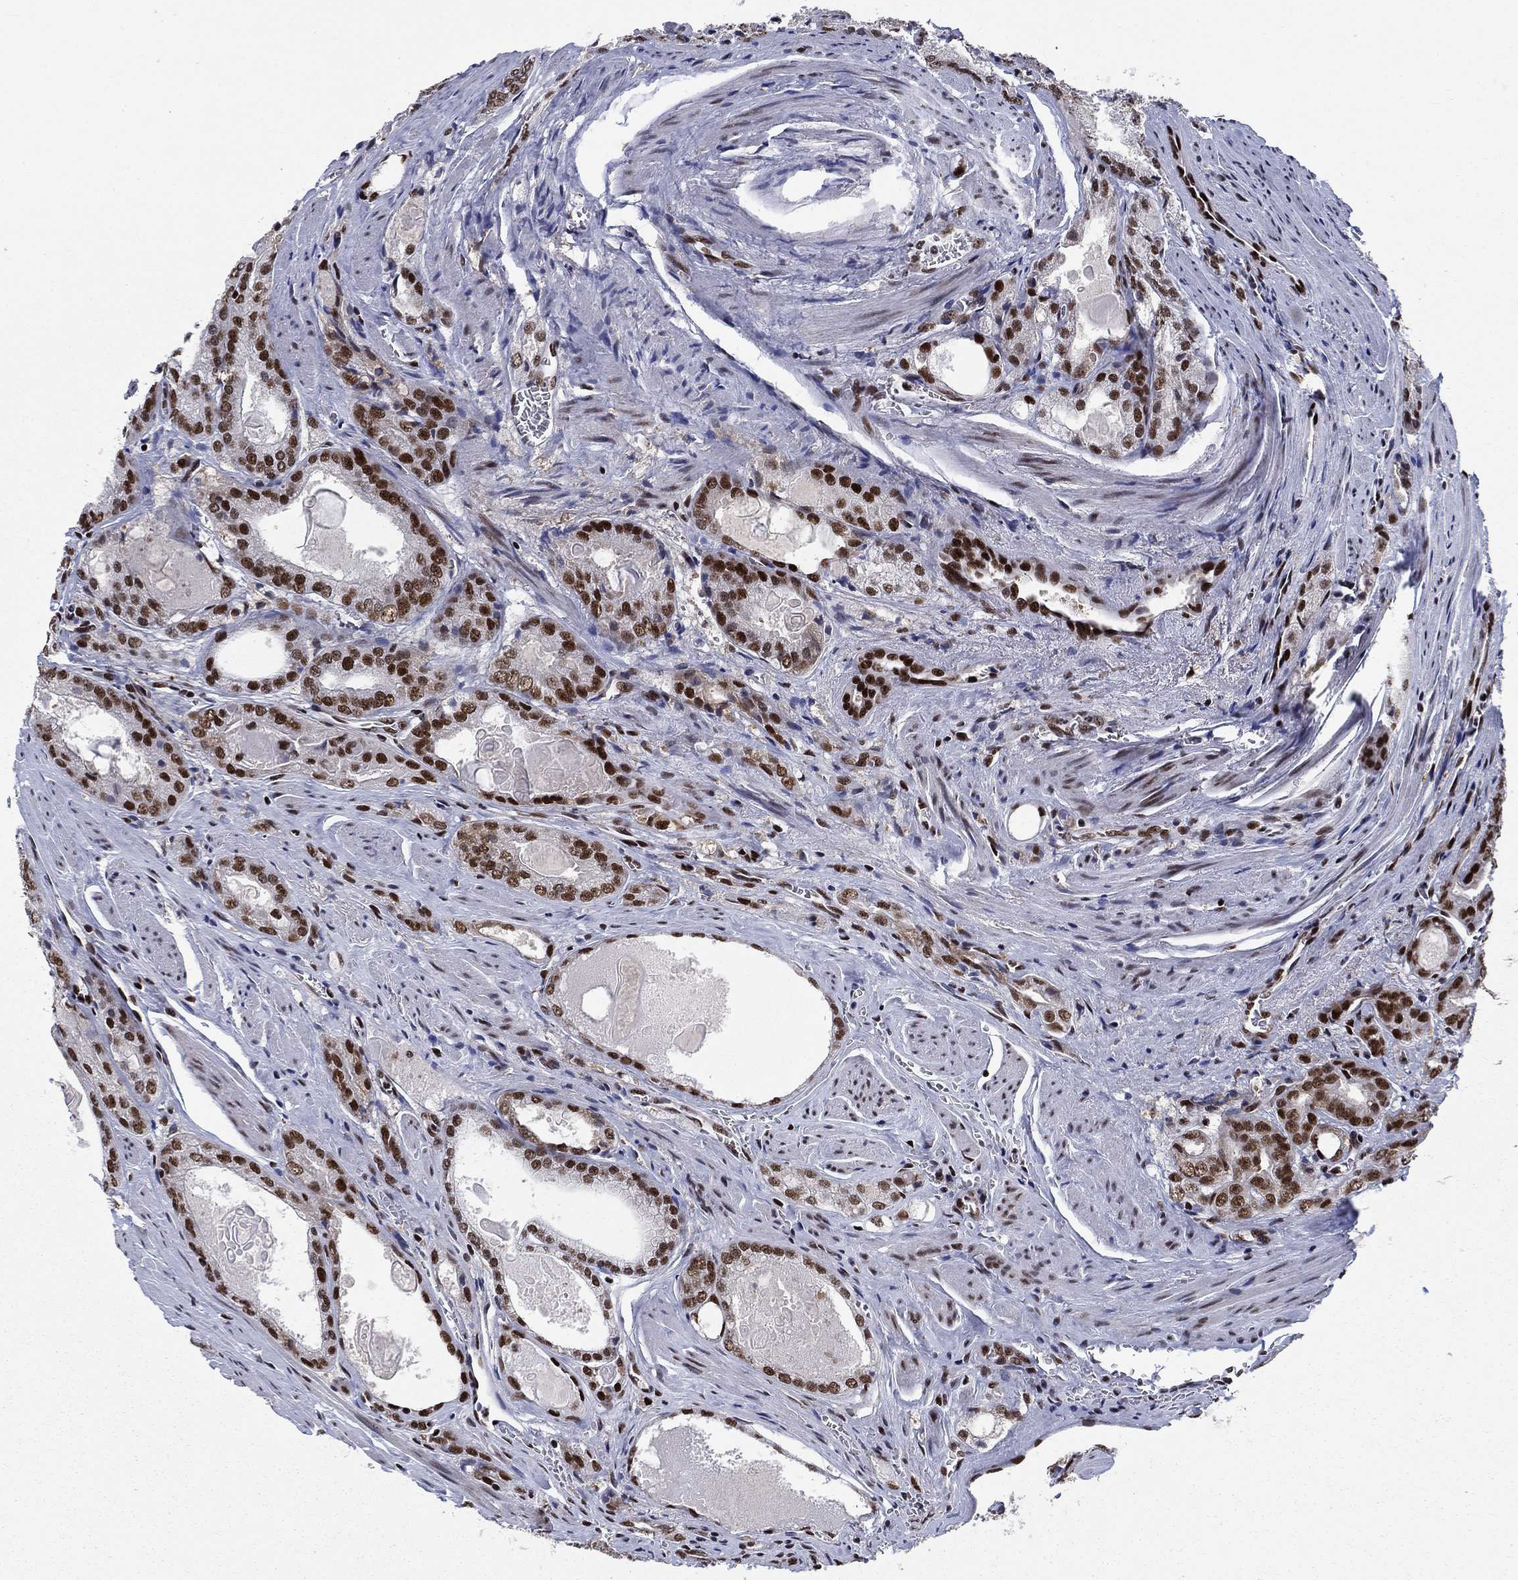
{"staining": {"intensity": "strong", "quantity": "25%-75%", "location": "nuclear"}, "tissue": "prostate cancer", "cell_type": "Tumor cells", "image_type": "cancer", "snomed": [{"axis": "morphology", "description": "Adenocarcinoma, NOS"}, {"axis": "morphology", "description": "Adenocarcinoma, High grade"}, {"axis": "topography", "description": "Prostate"}], "caption": "About 25%-75% of tumor cells in prostate adenocarcinoma (high-grade) exhibit strong nuclear protein expression as visualized by brown immunohistochemical staining.", "gene": "RPRD1B", "patient": {"sex": "male", "age": 70}}